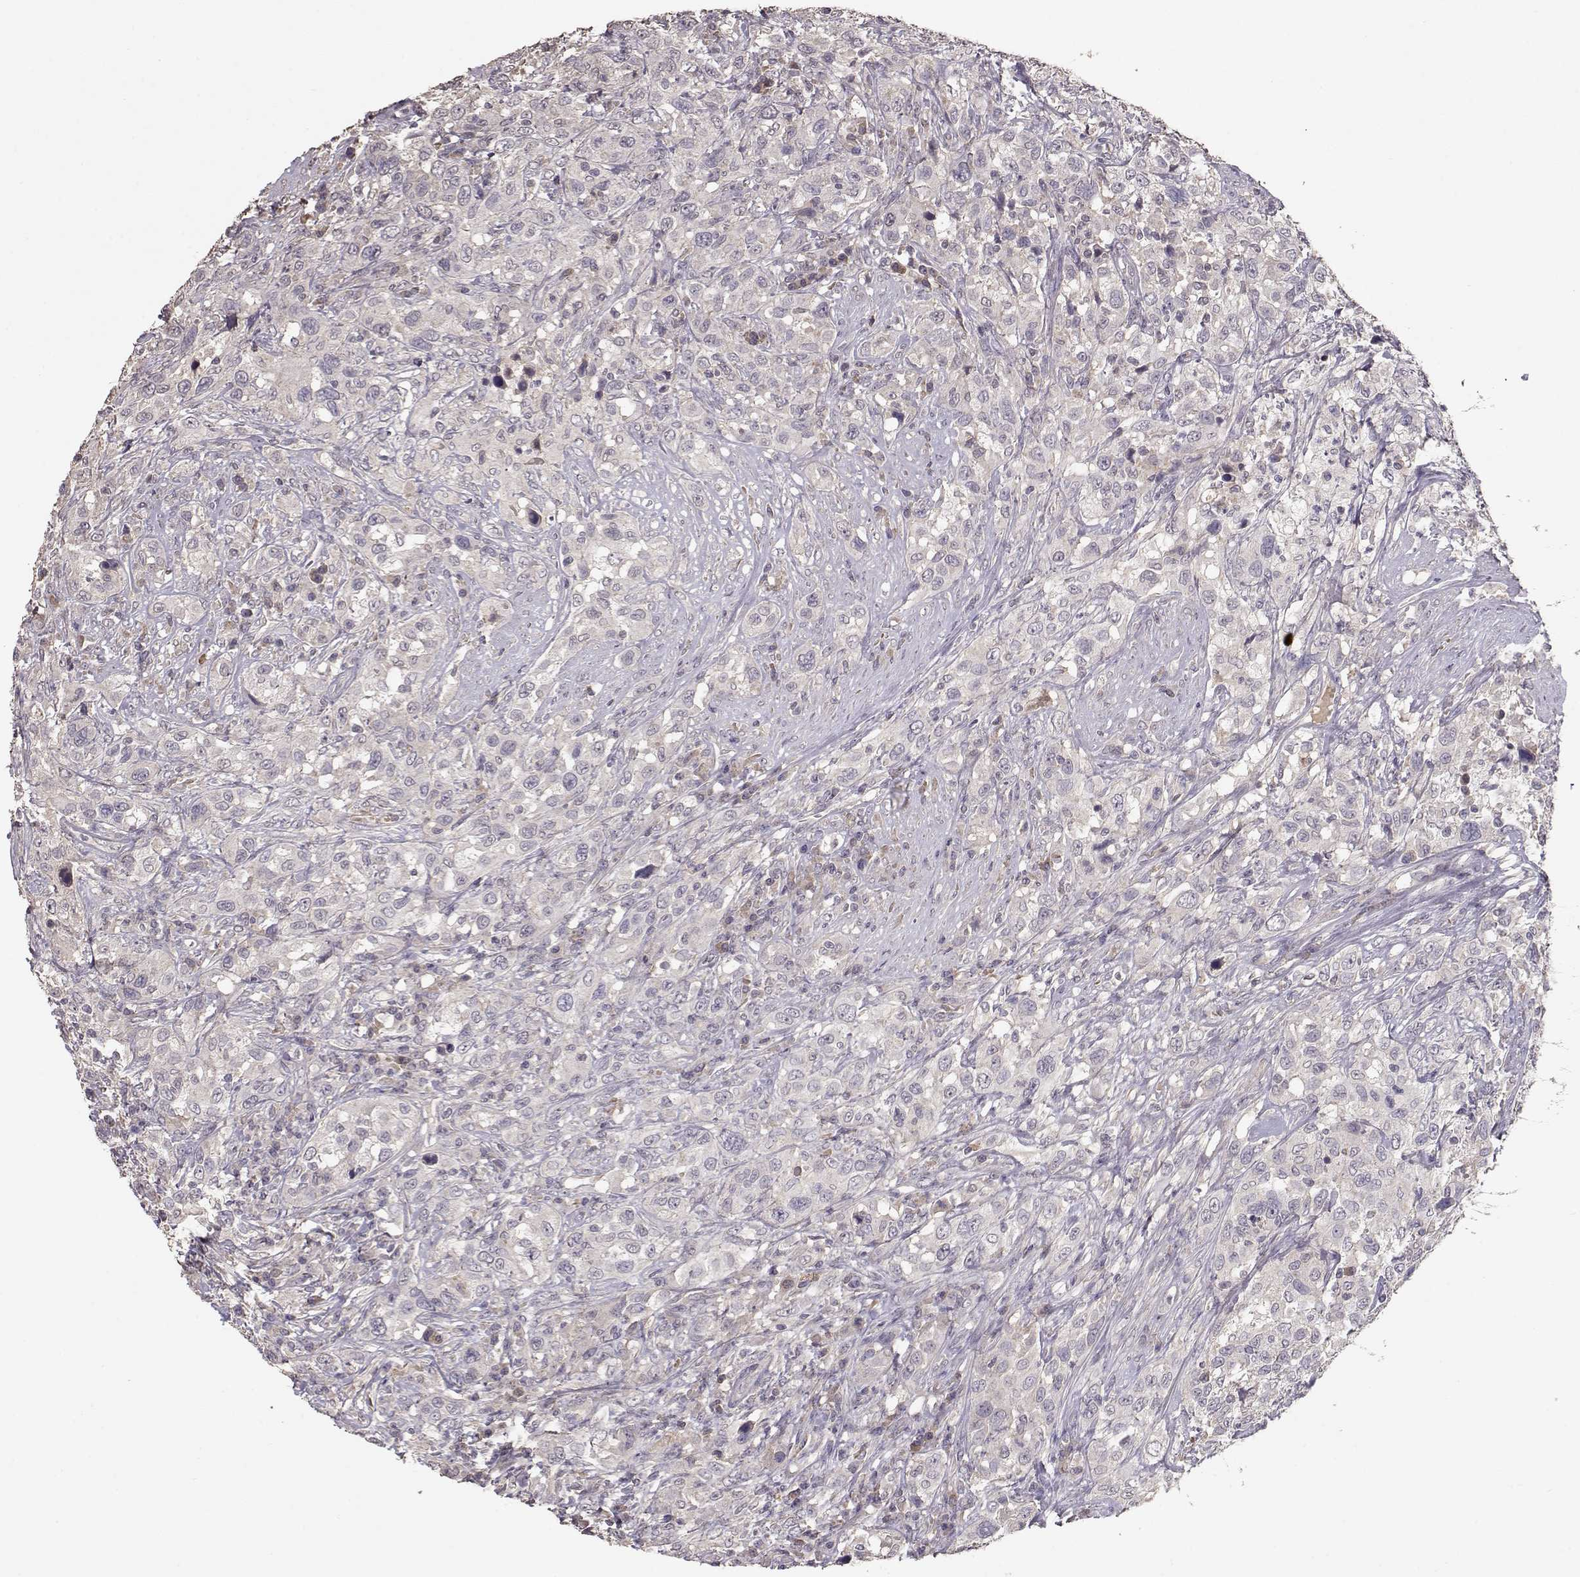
{"staining": {"intensity": "negative", "quantity": "none", "location": "none"}, "tissue": "urothelial cancer", "cell_type": "Tumor cells", "image_type": "cancer", "snomed": [{"axis": "morphology", "description": "Urothelial carcinoma, NOS"}, {"axis": "morphology", "description": "Urothelial carcinoma, High grade"}, {"axis": "topography", "description": "Urinary bladder"}], "caption": "This is an immunohistochemistry (IHC) micrograph of high-grade urothelial carcinoma. There is no staining in tumor cells.", "gene": "PMCH", "patient": {"sex": "female", "age": 64}}